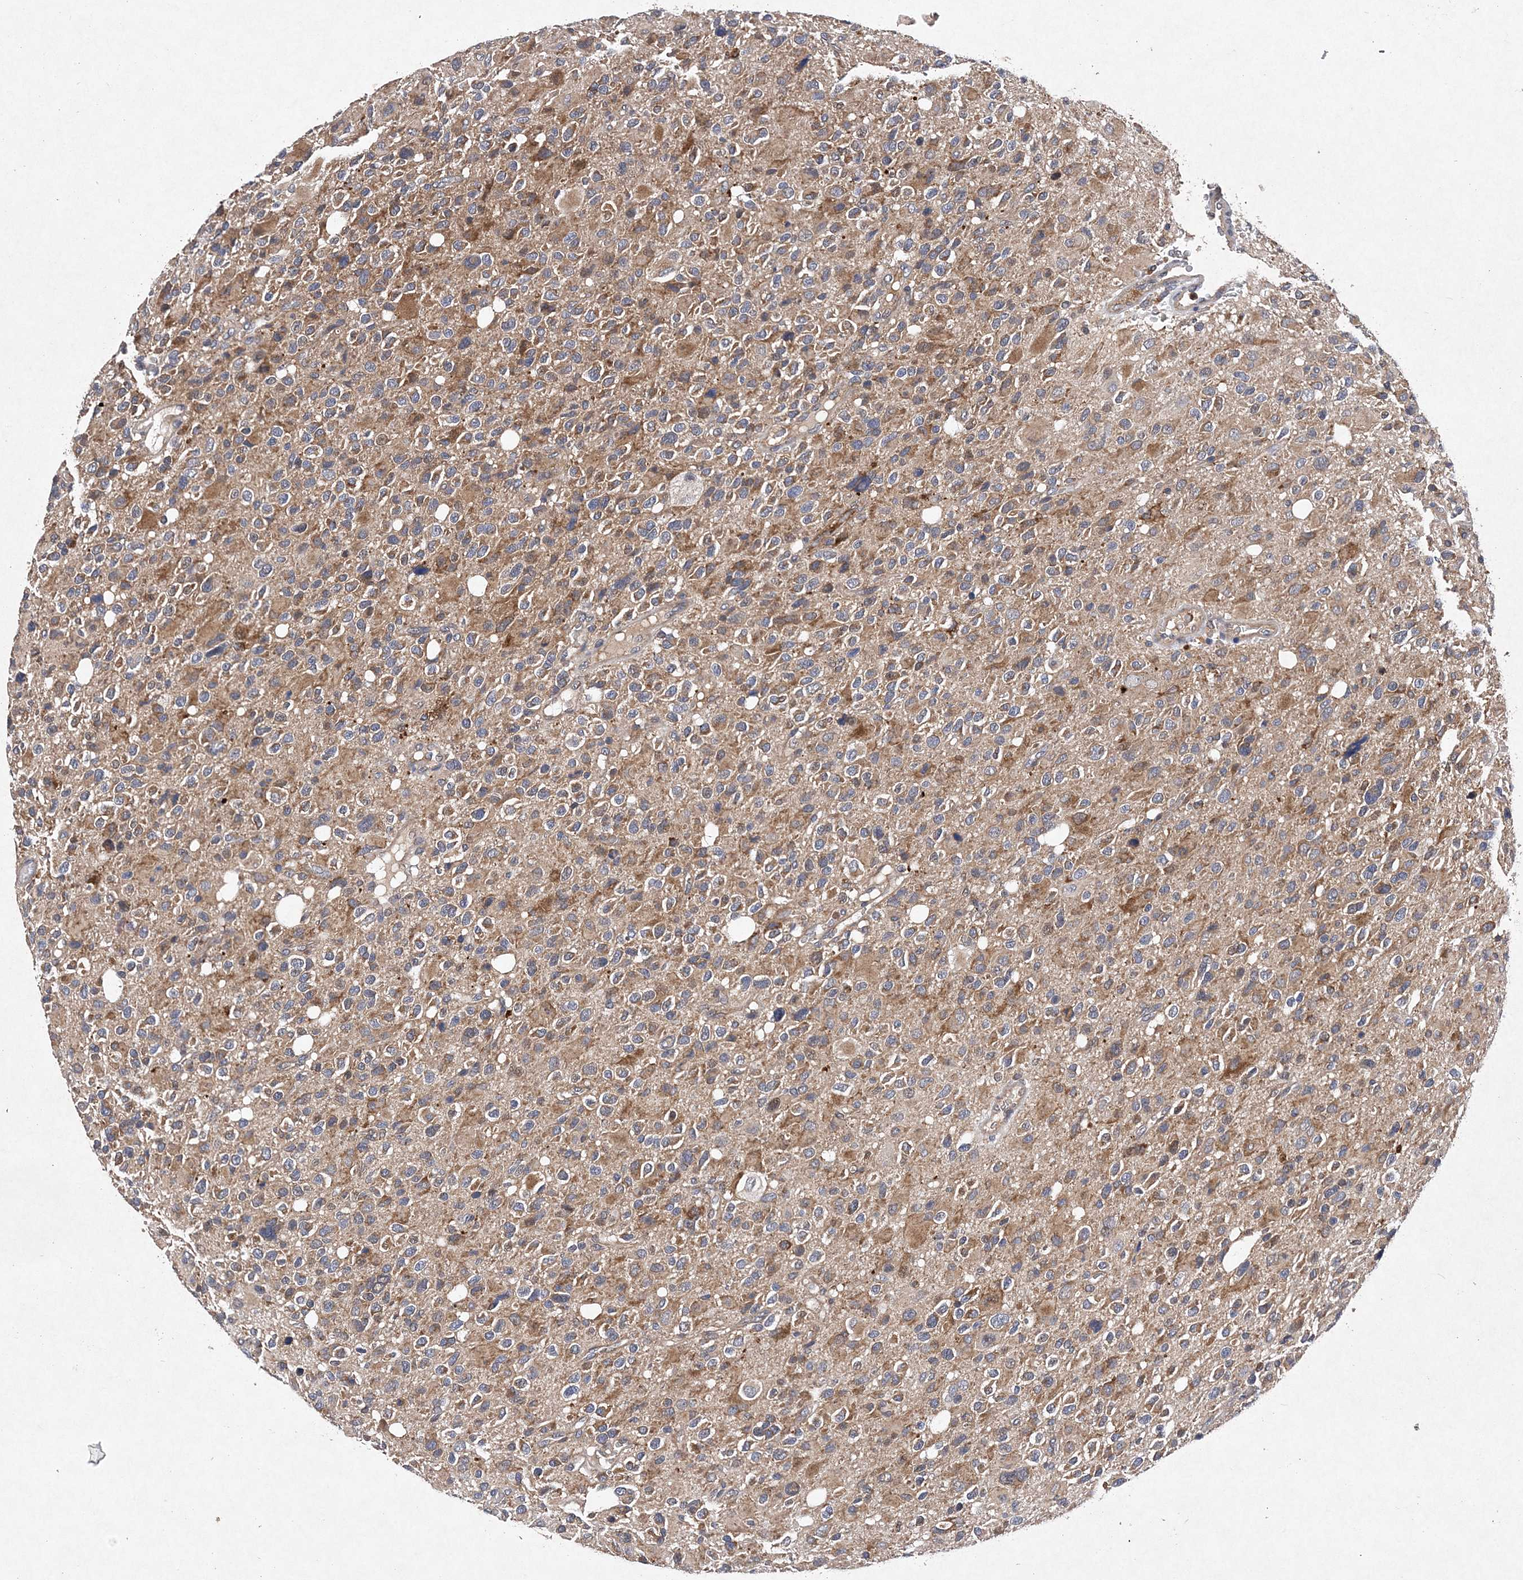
{"staining": {"intensity": "moderate", "quantity": "25%-75%", "location": "cytoplasmic/membranous"}, "tissue": "glioma", "cell_type": "Tumor cells", "image_type": "cancer", "snomed": [{"axis": "morphology", "description": "Glioma, malignant, High grade"}, {"axis": "topography", "description": "Brain"}], "caption": "This micrograph exhibits high-grade glioma (malignant) stained with immunohistochemistry to label a protein in brown. The cytoplasmic/membranous of tumor cells show moderate positivity for the protein. Nuclei are counter-stained blue.", "gene": "PROSER1", "patient": {"sex": "male", "age": 48}}